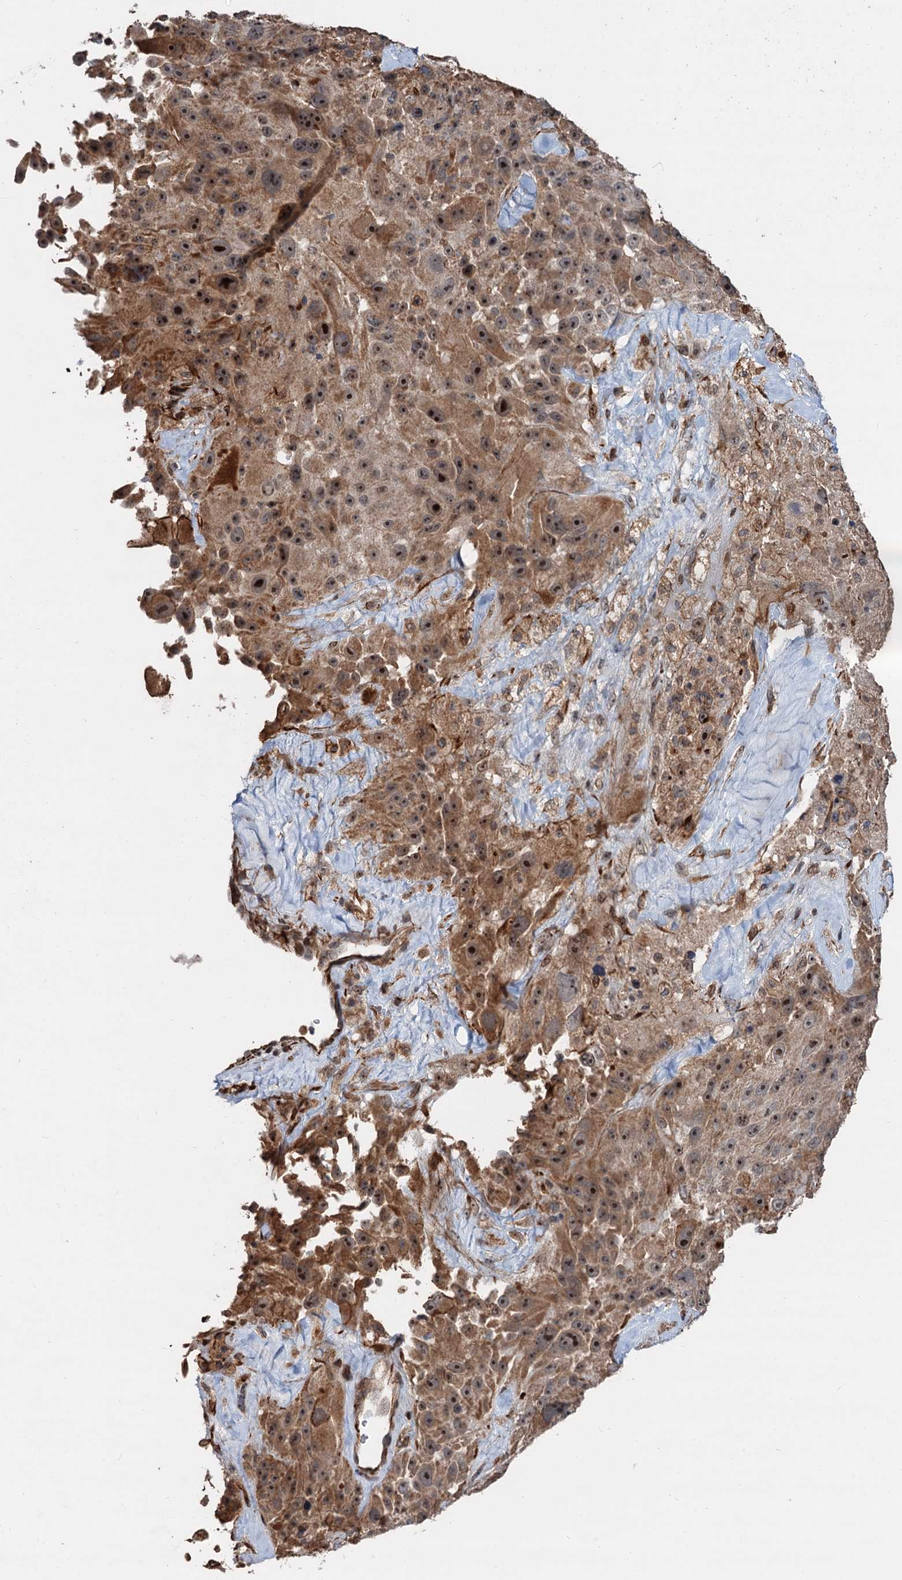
{"staining": {"intensity": "moderate", "quantity": ">75%", "location": "cytoplasmic/membranous,nuclear"}, "tissue": "melanoma", "cell_type": "Tumor cells", "image_type": "cancer", "snomed": [{"axis": "morphology", "description": "Malignant melanoma, Metastatic site"}, {"axis": "topography", "description": "Lymph node"}], "caption": "About >75% of tumor cells in human melanoma demonstrate moderate cytoplasmic/membranous and nuclear protein staining as visualized by brown immunohistochemical staining.", "gene": "TMA16", "patient": {"sex": "male", "age": 62}}